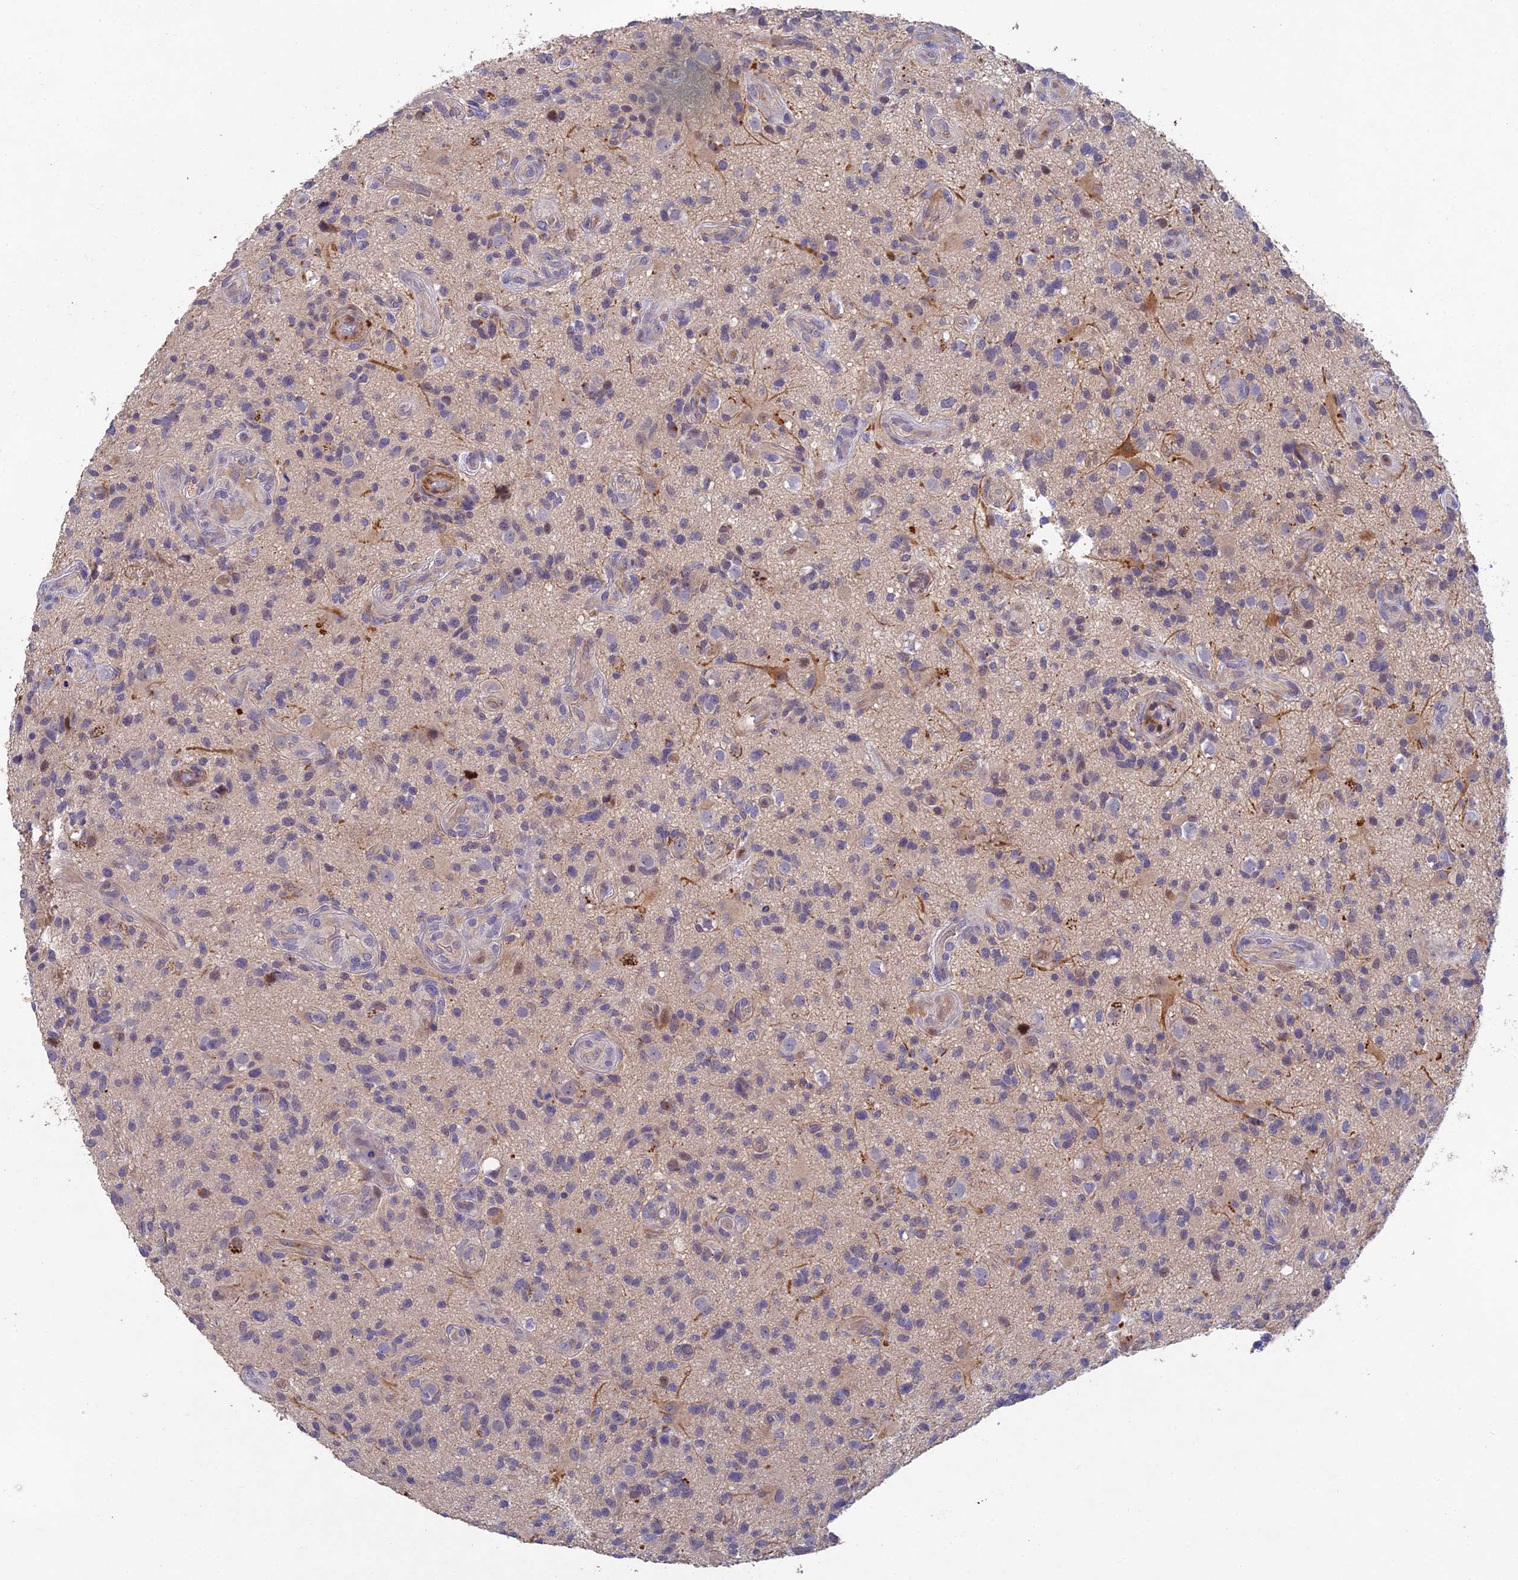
{"staining": {"intensity": "negative", "quantity": "none", "location": "none"}, "tissue": "glioma", "cell_type": "Tumor cells", "image_type": "cancer", "snomed": [{"axis": "morphology", "description": "Glioma, malignant, High grade"}, {"axis": "topography", "description": "Brain"}], "caption": "A photomicrograph of human malignant glioma (high-grade) is negative for staining in tumor cells.", "gene": "NSMCE1", "patient": {"sex": "male", "age": 47}}